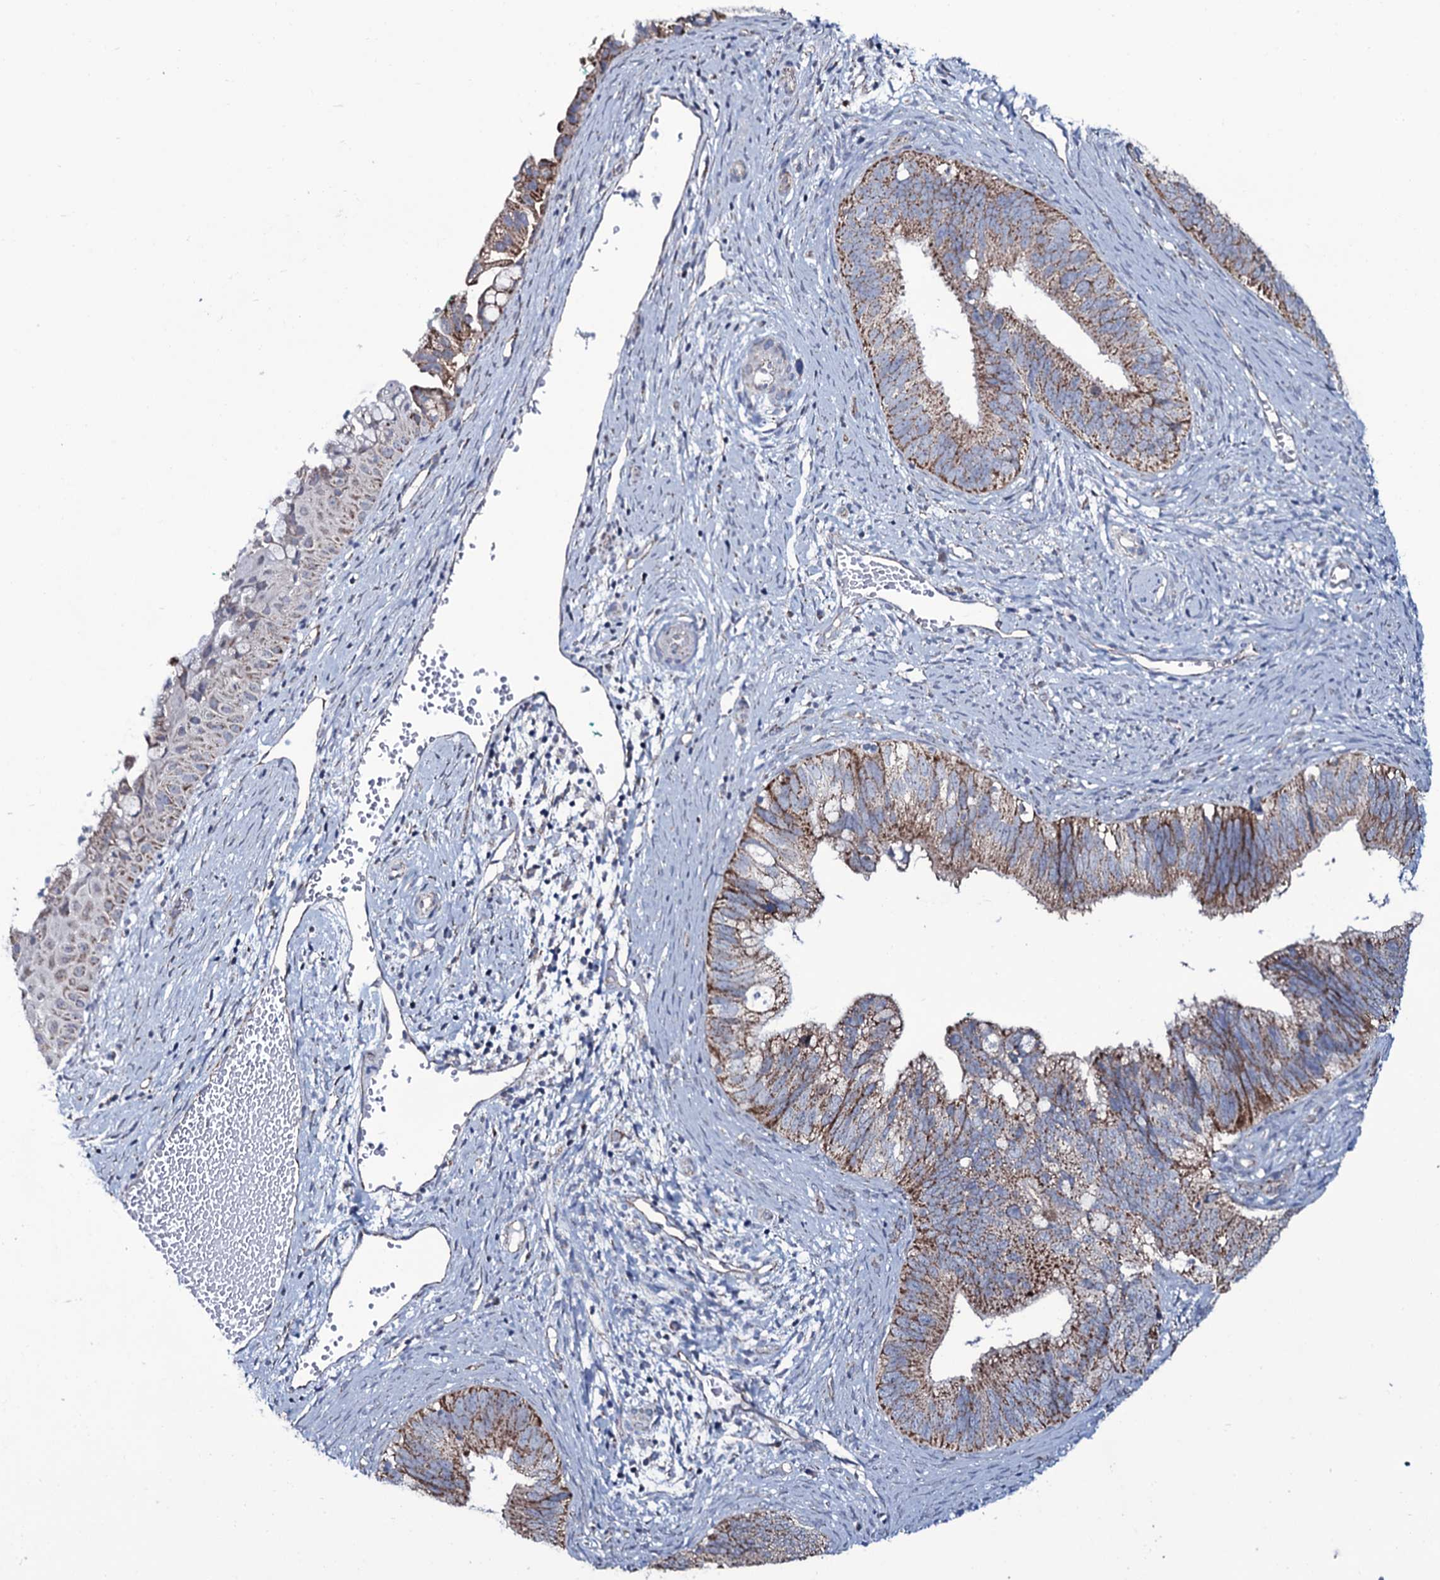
{"staining": {"intensity": "moderate", "quantity": ">75%", "location": "cytoplasmic/membranous"}, "tissue": "cervical cancer", "cell_type": "Tumor cells", "image_type": "cancer", "snomed": [{"axis": "morphology", "description": "Adenocarcinoma, NOS"}, {"axis": "topography", "description": "Cervix"}], "caption": "Immunohistochemical staining of human cervical cancer (adenocarcinoma) demonstrates moderate cytoplasmic/membranous protein expression in approximately >75% of tumor cells. The protein of interest is stained brown, and the nuclei are stained in blue (DAB IHC with brightfield microscopy, high magnification).", "gene": "WIPF3", "patient": {"sex": "female", "age": 42}}